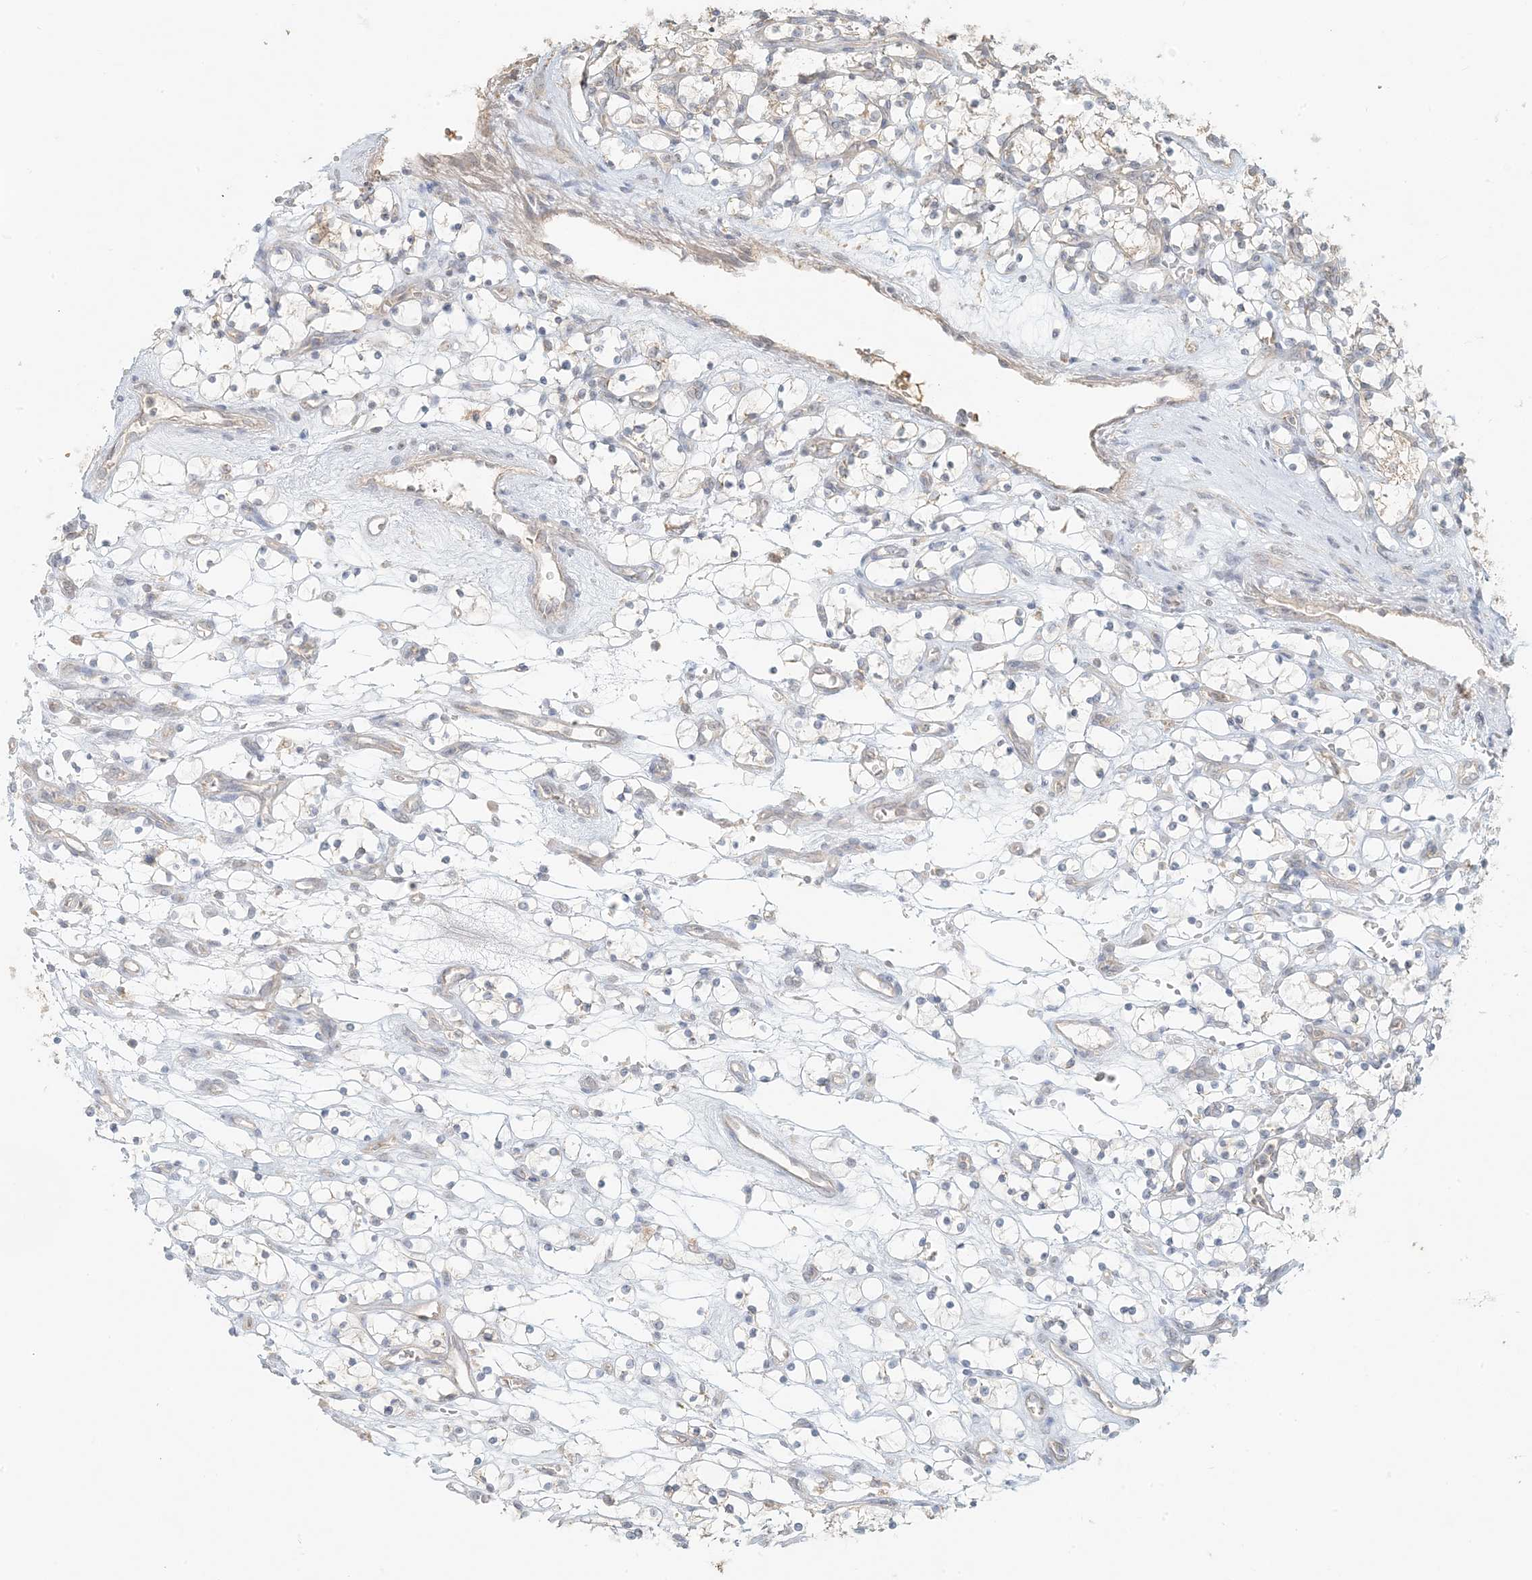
{"staining": {"intensity": "negative", "quantity": "none", "location": "none"}, "tissue": "renal cancer", "cell_type": "Tumor cells", "image_type": "cancer", "snomed": [{"axis": "morphology", "description": "Adenocarcinoma, NOS"}, {"axis": "topography", "description": "Kidney"}], "caption": "This is an immunohistochemistry image of human adenocarcinoma (renal). There is no staining in tumor cells.", "gene": "MCOLN1", "patient": {"sex": "female", "age": 69}}